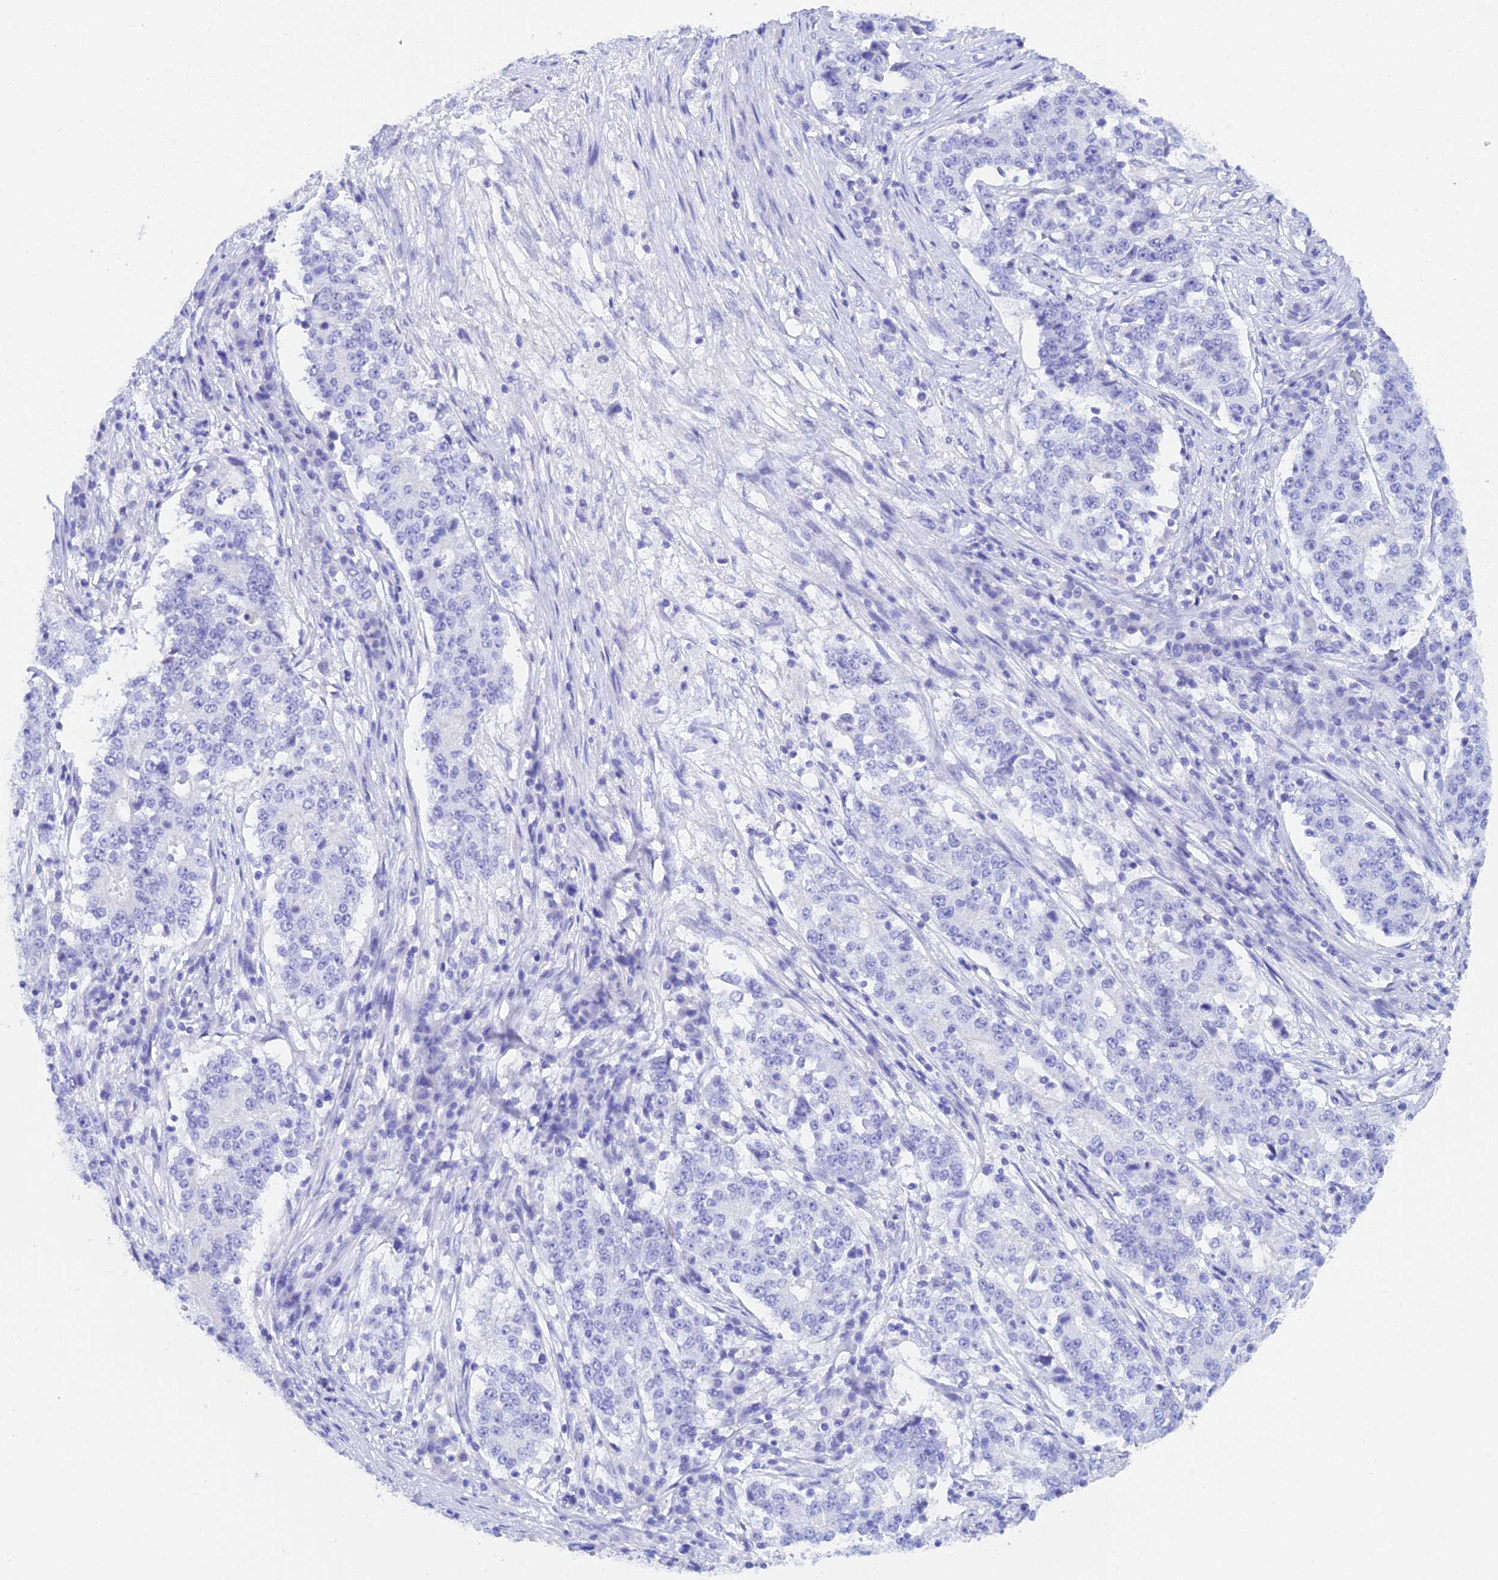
{"staining": {"intensity": "negative", "quantity": "none", "location": "none"}, "tissue": "stomach cancer", "cell_type": "Tumor cells", "image_type": "cancer", "snomed": [{"axis": "morphology", "description": "Adenocarcinoma, NOS"}, {"axis": "topography", "description": "Stomach"}], "caption": "The image demonstrates no significant expression in tumor cells of stomach adenocarcinoma.", "gene": "REG1A", "patient": {"sex": "male", "age": 59}}